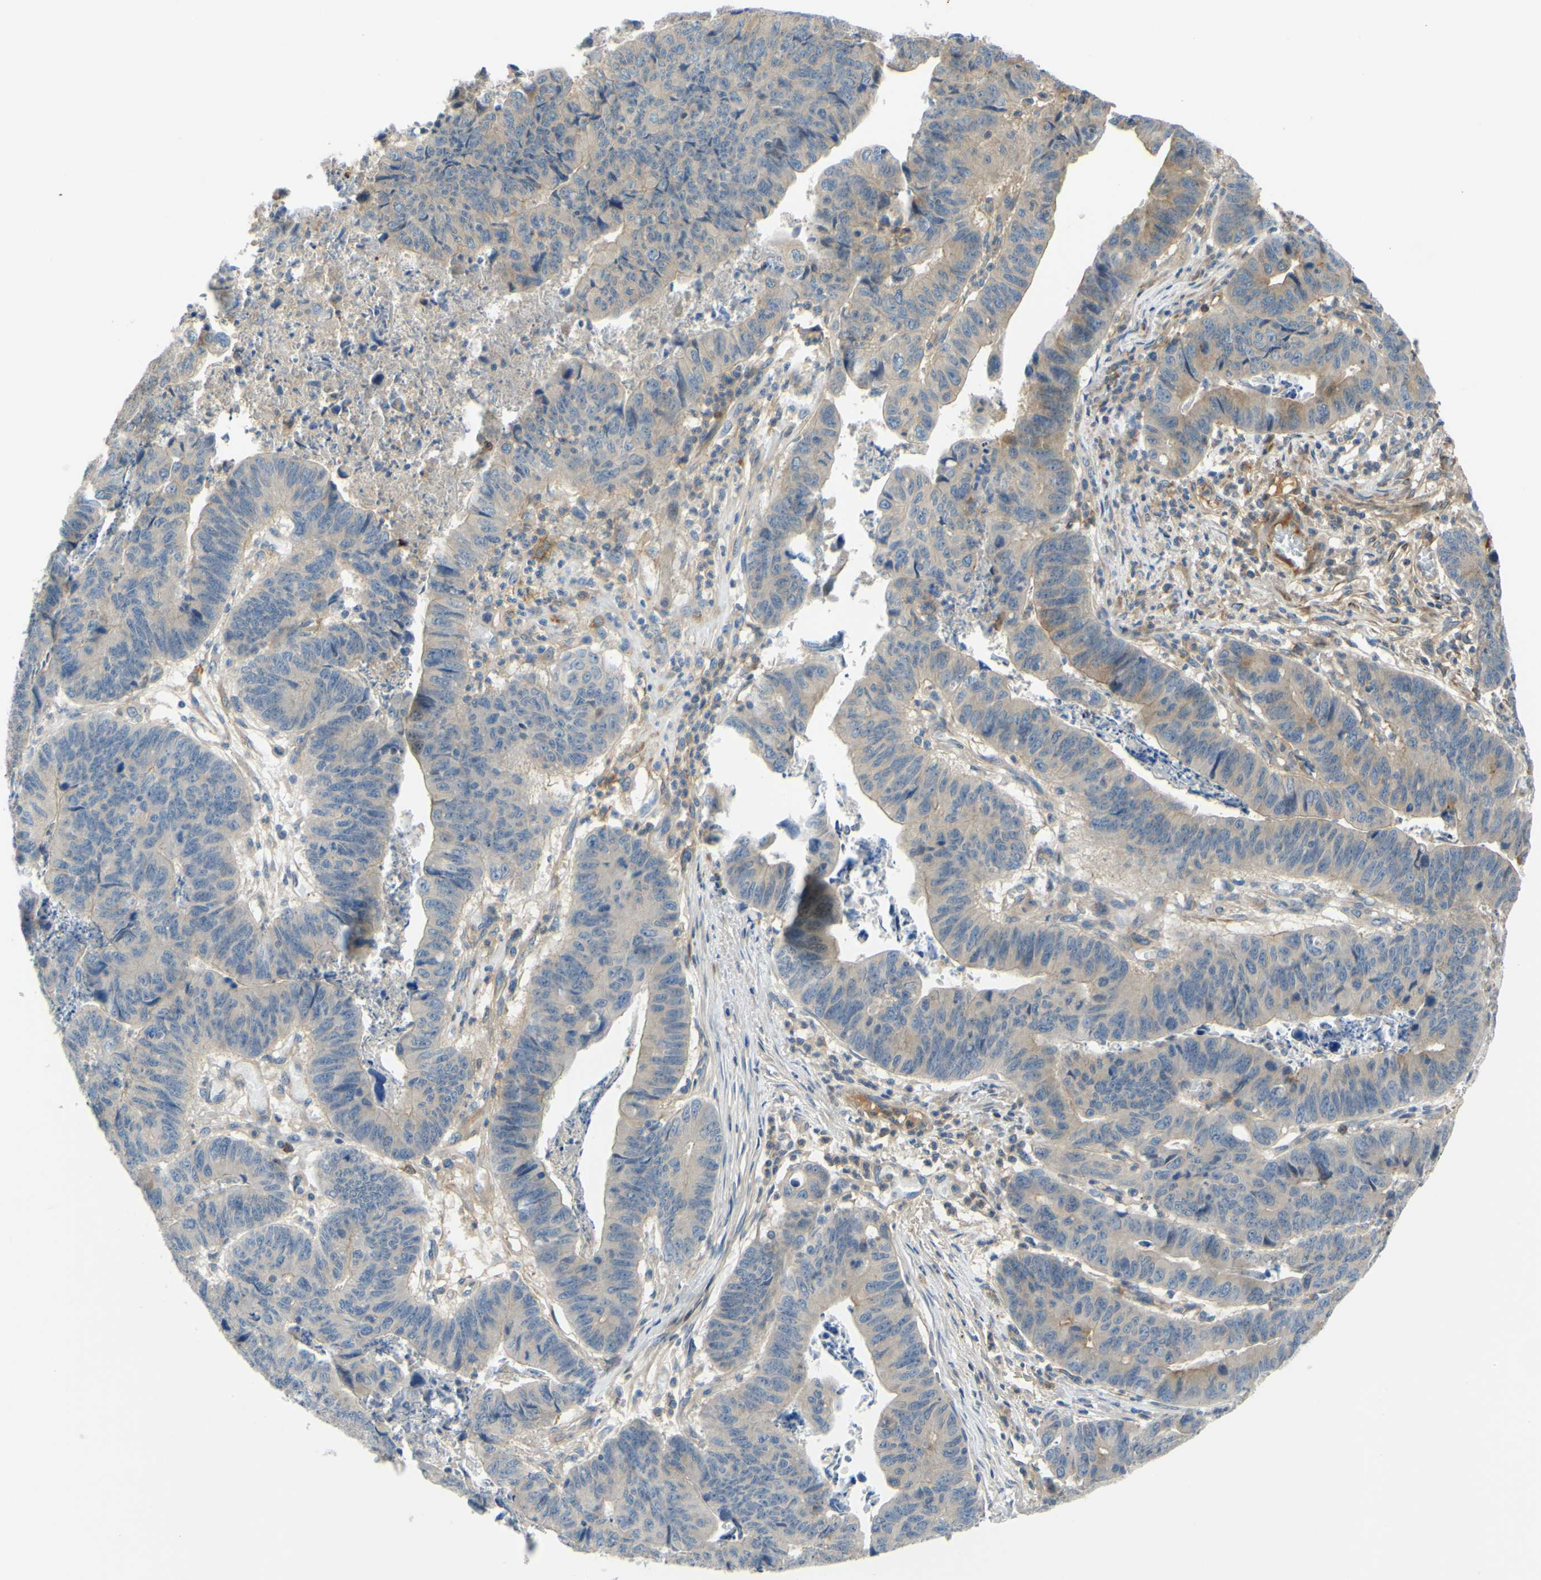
{"staining": {"intensity": "weak", "quantity": "25%-75%", "location": "cytoplasmic/membranous"}, "tissue": "stomach cancer", "cell_type": "Tumor cells", "image_type": "cancer", "snomed": [{"axis": "morphology", "description": "Adenocarcinoma, NOS"}, {"axis": "topography", "description": "Stomach, lower"}], "caption": "Protein analysis of stomach cancer tissue displays weak cytoplasmic/membranous positivity in approximately 25%-75% of tumor cells. (Stains: DAB in brown, nuclei in blue, Microscopy: brightfield microscopy at high magnification).", "gene": "ARHGAP1", "patient": {"sex": "male", "age": 77}}